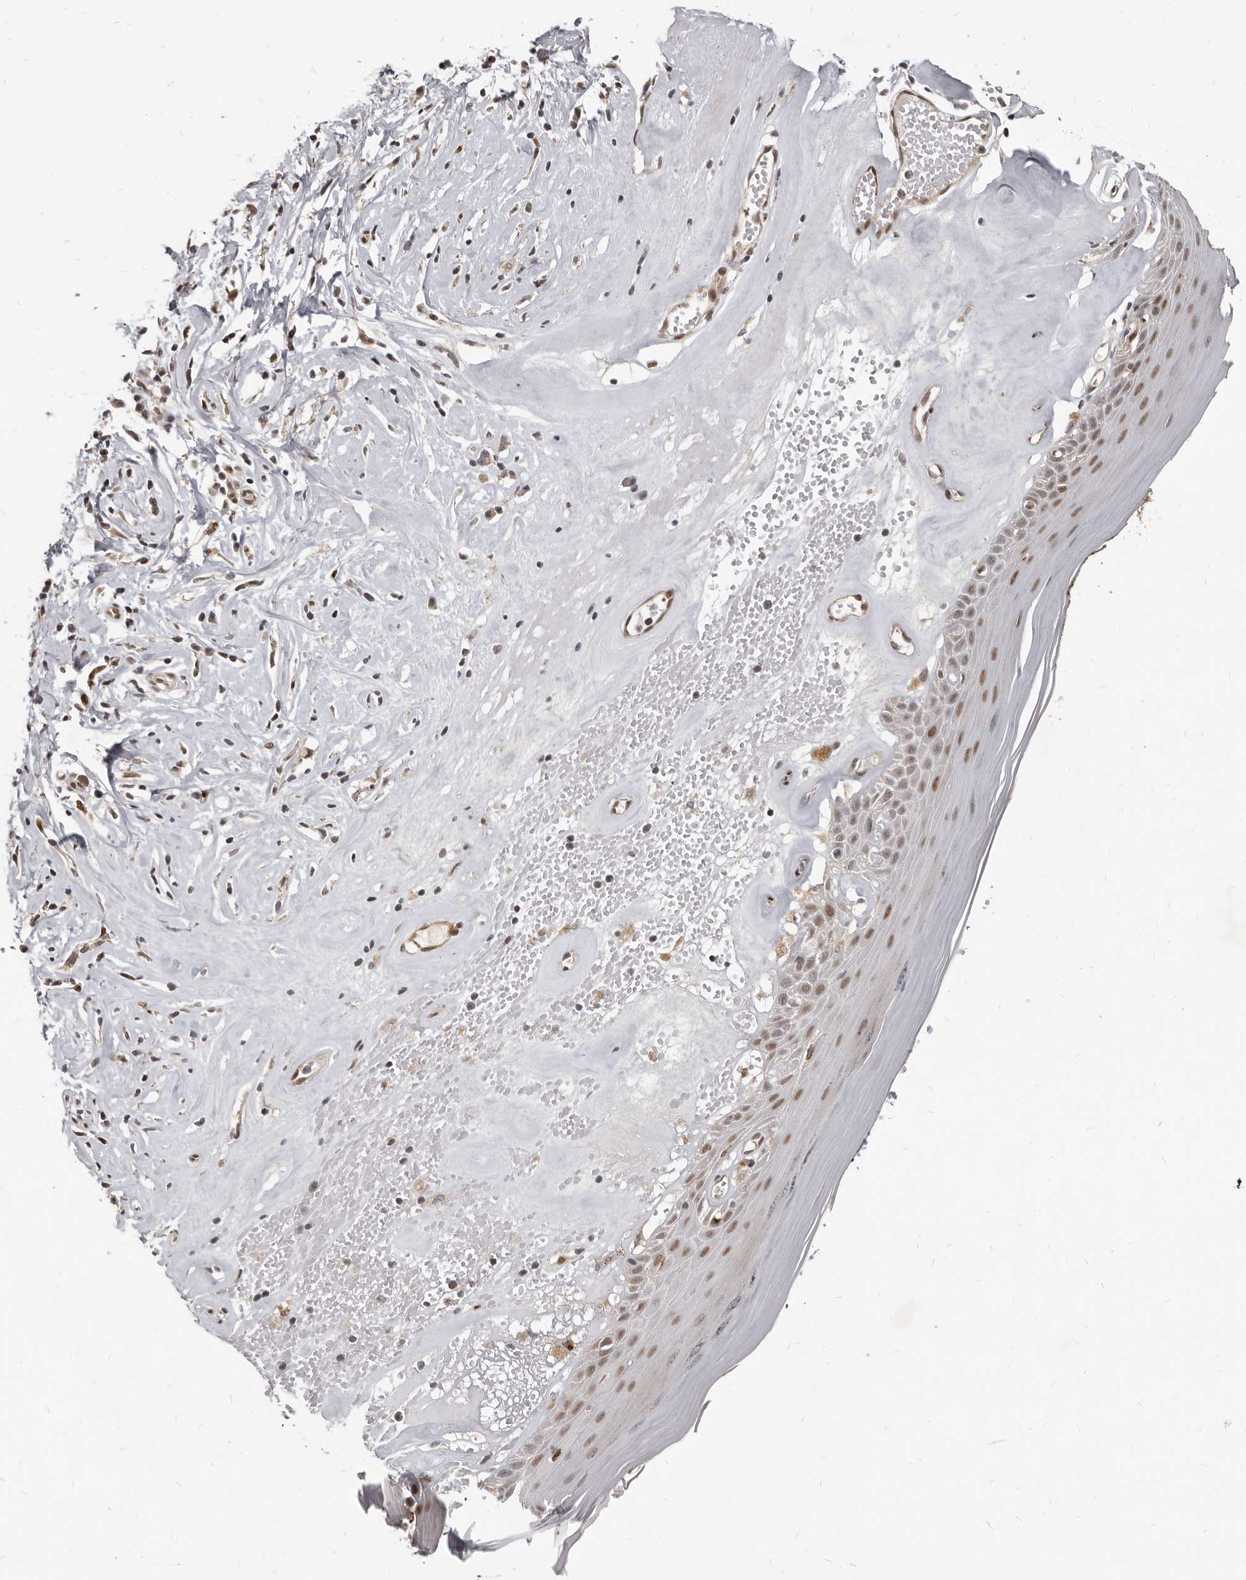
{"staining": {"intensity": "moderate", "quantity": ">75%", "location": "nuclear"}, "tissue": "skin", "cell_type": "Epidermal cells", "image_type": "normal", "snomed": [{"axis": "morphology", "description": "Normal tissue, NOS"}, {"axis": "morphology", "description": "Inflammation, NOS"}, {"axis": "topography", "description": "Vulva"}], "caption": "Immunohistochemical staining of normal human skin shows medium levels of moderate nuclear positivity in about >75% of epidermal cells.", "gene": "ATF5", "patient": {"sex": "female", "age": 84}}